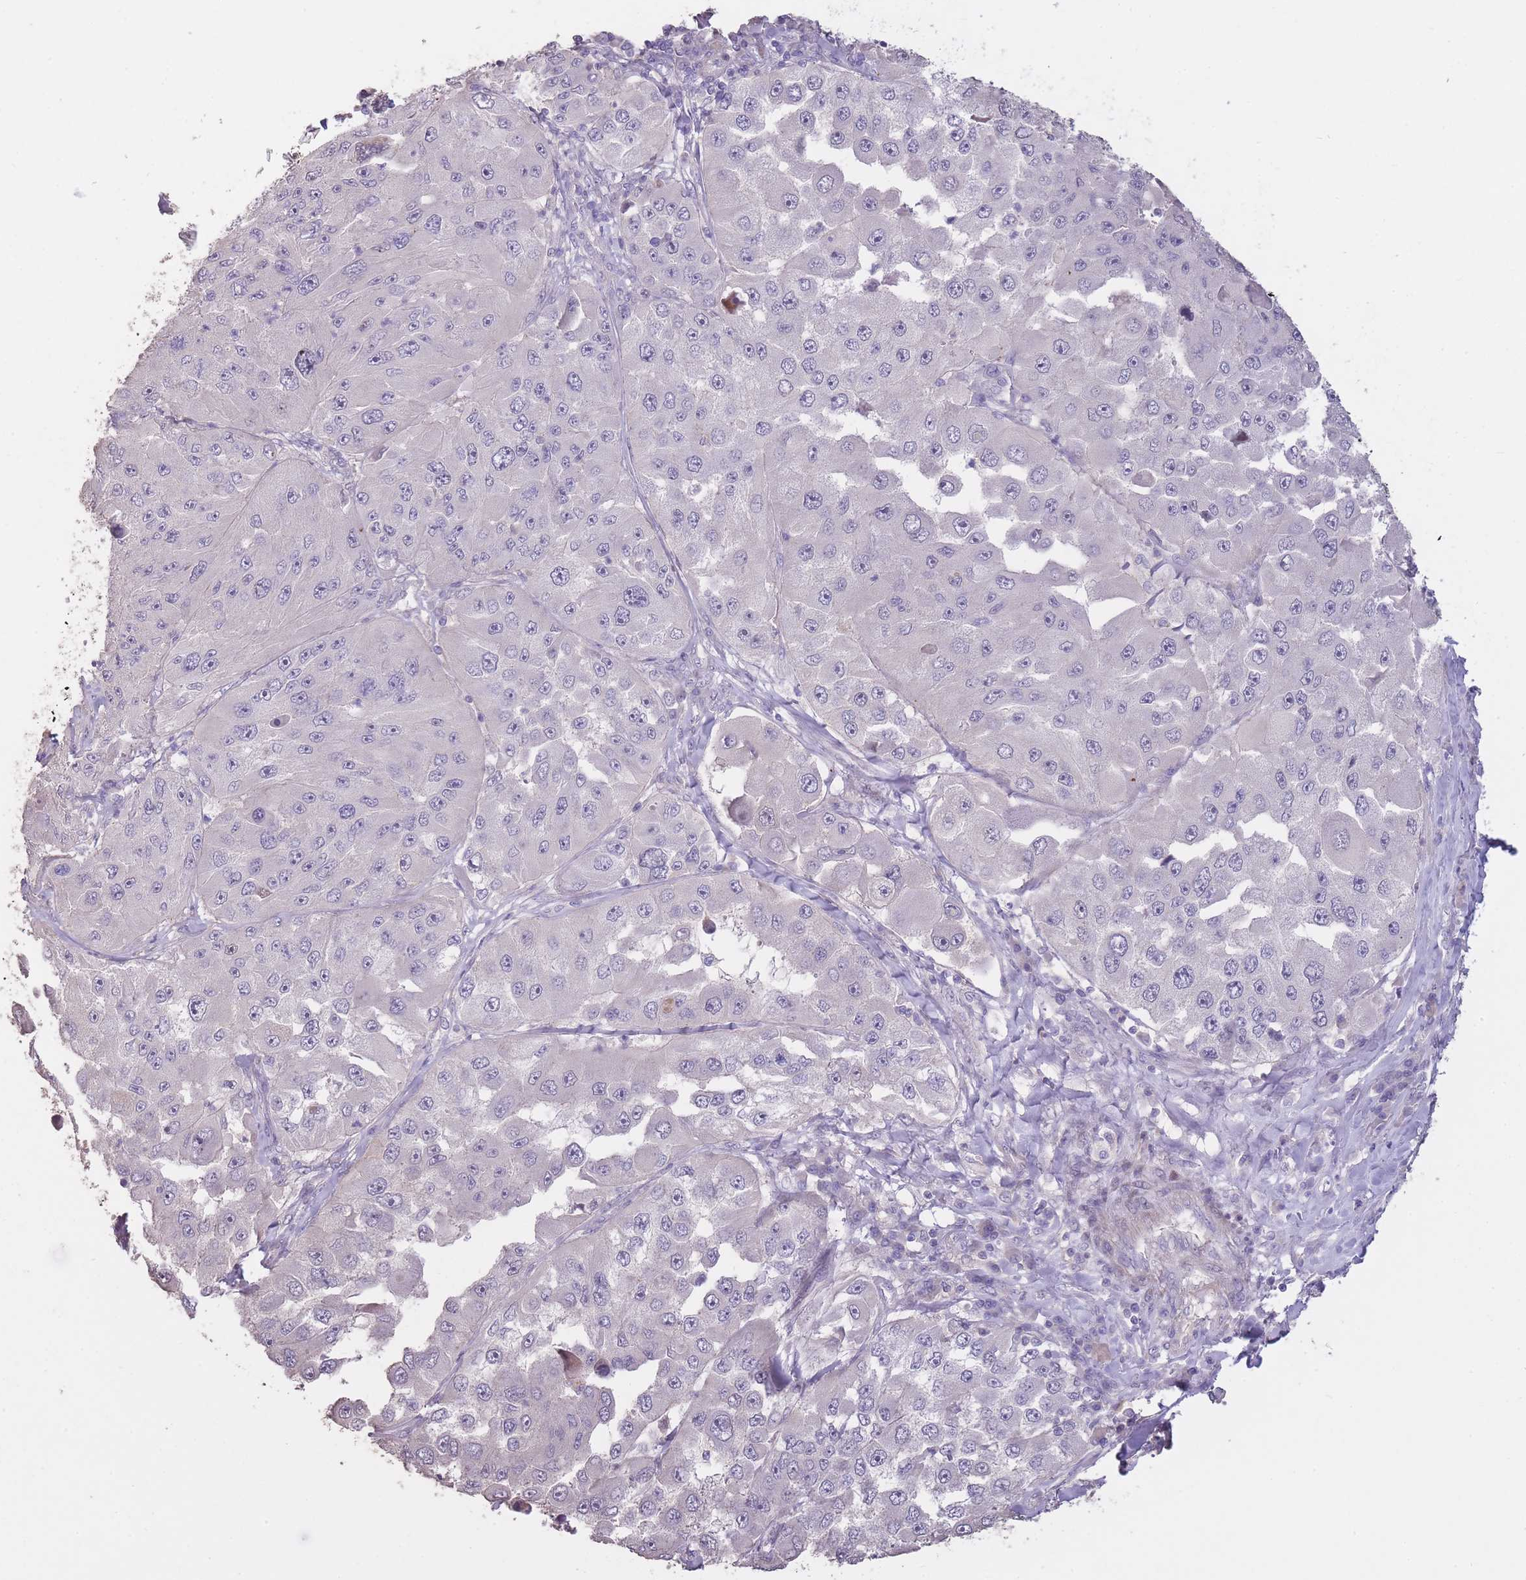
{"staining": {"intensity": "negative", "quantity": "none", "location": "none"}, "tissue": "melanoma", "cell_type": "Tumor cells", "image_type": "cancer", "snomed": [{"axis": "morphology", "description": "Malignant melanoma, Metastatic site"}, {"axis": "topography", "description": "Lymph node"}], "caption": "An immunohistochemistry (IHC) histopathology image of melanoma is shown. There is no staining in tumor cells of melanoma.", "gene": "RSPH10B", "patient": {"sex": "male", "age": 62}}